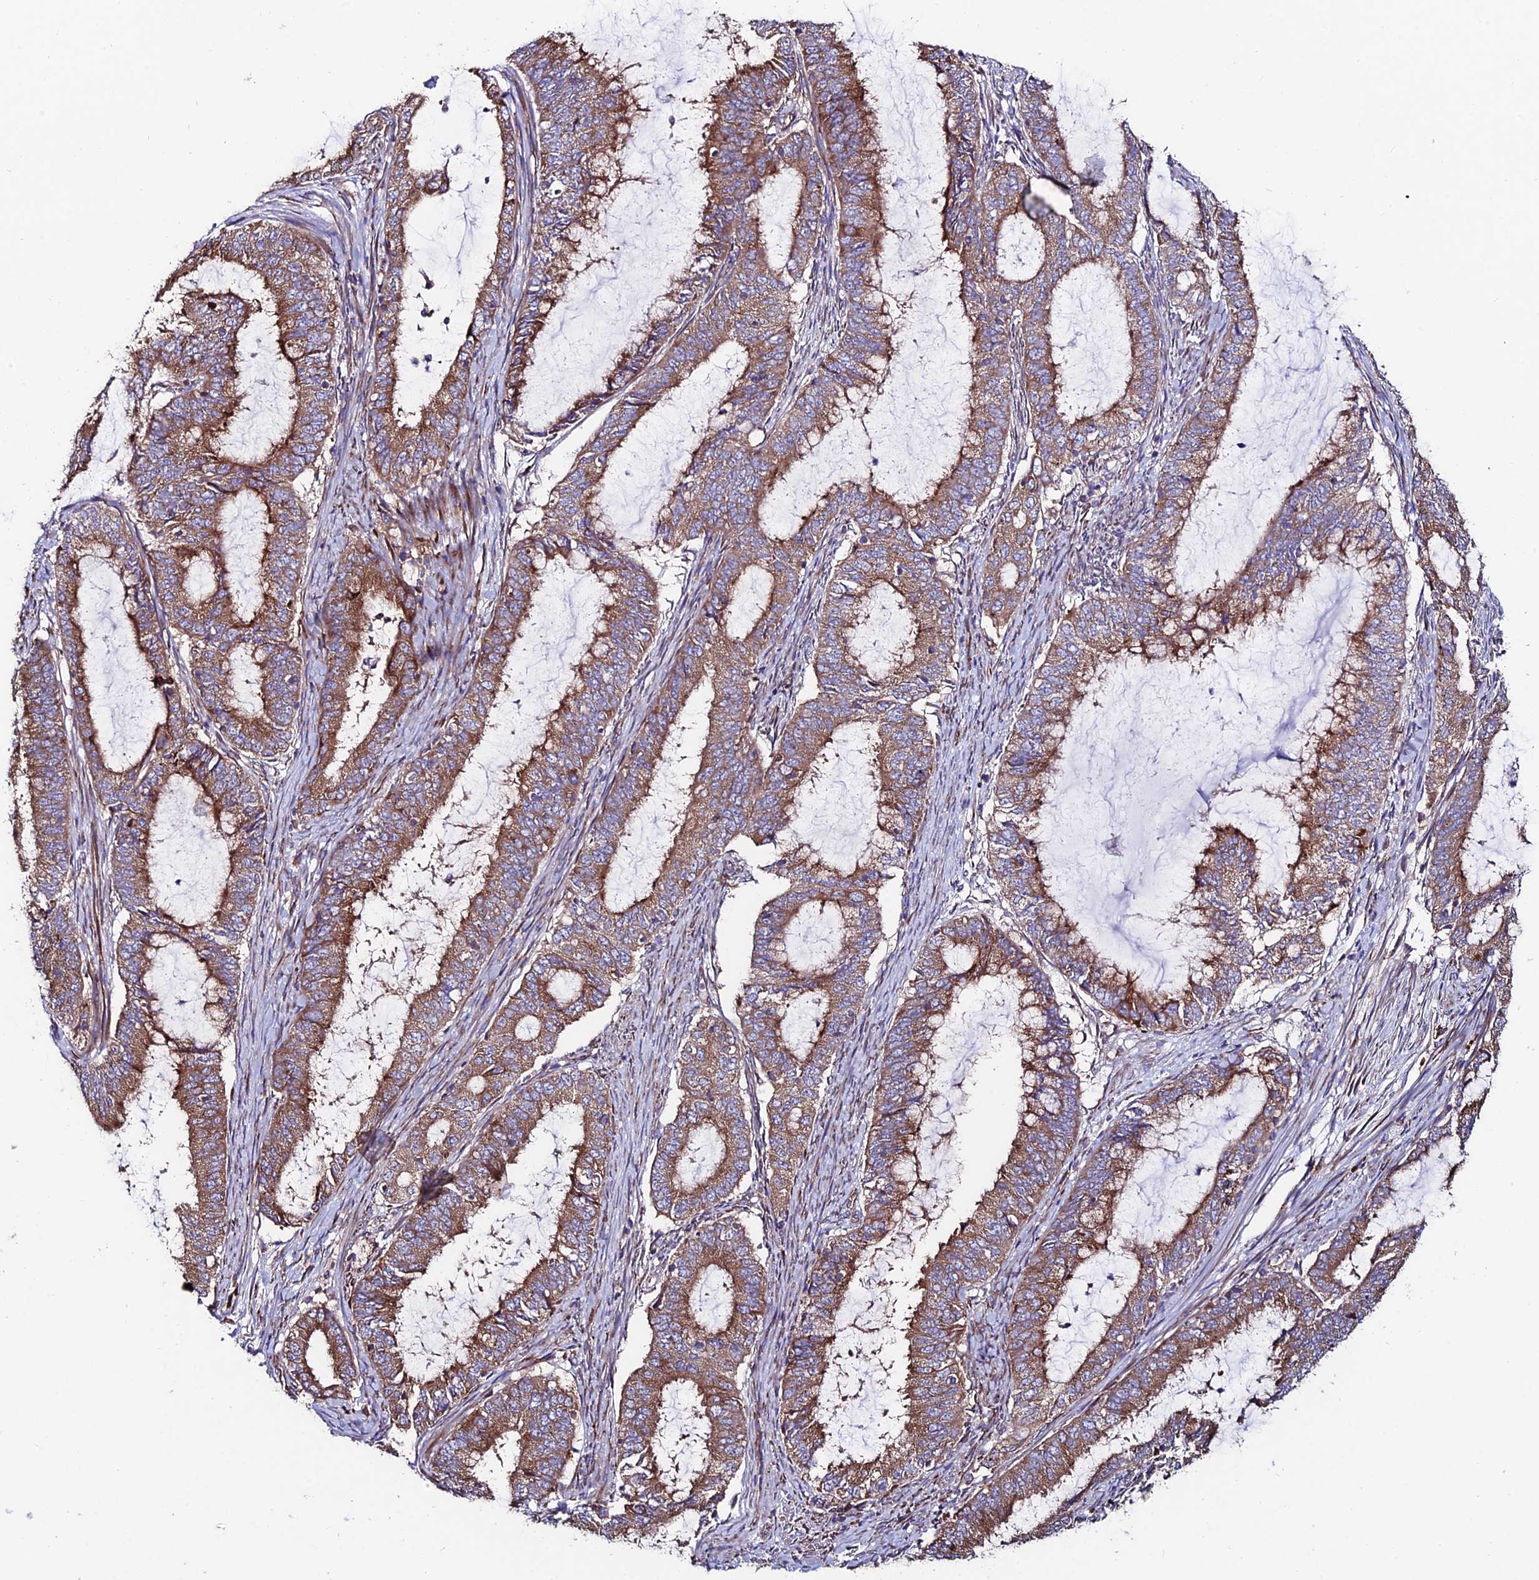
{"staining": {"intensity": "moderate", "quantity": ">75%", "location": "cytoplasmic/membranous"}, "tissue": "endometrial cancer", "cell_type": "Tumor cells", "image_type": "cancer", "snomed": [{"axis": "morphology", "description": "Adenocarcinoma, NOS"}, {"axis": "topography", "description": "Endometrium"}], "caption": "Immunohistochemical staining of human adenocarcinoma (endometrial) reveals moderate cytoplasmic/membranous protein expression in approximately >75% of tumor cells. Using DAB (3,3'-diaminobenzidine) (brown) and hematoxylin (blue) stains, captured at high magnification using brightfield microscopy.", "gene": "EIF3K", "patient": {"sex": "female", "age": 51}}